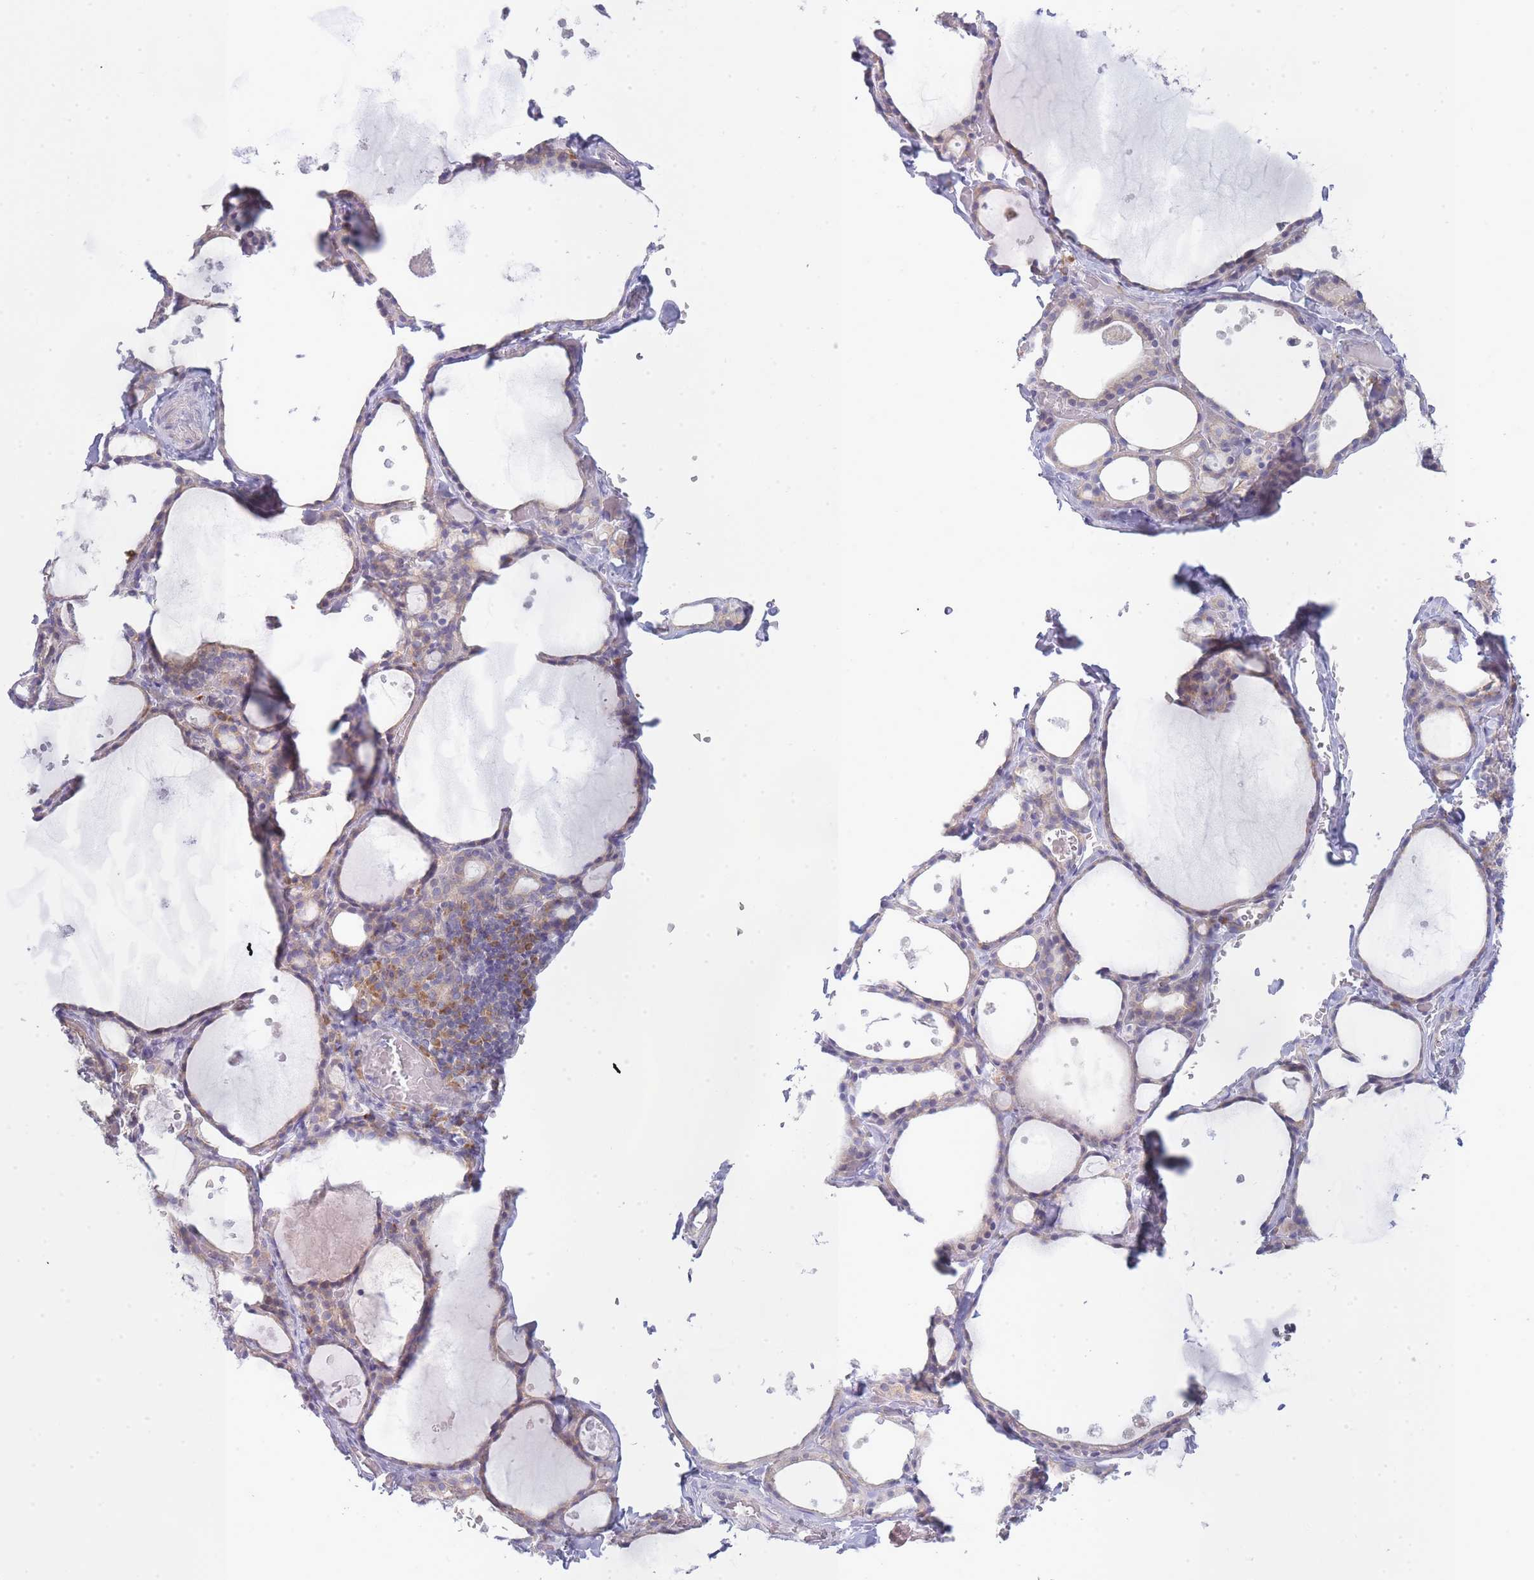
{"staining": {"intensity": "weak", "quantity": "25%-75%", "location": "cytoplasmic/membranous"}, "tissue": "thyroid gland", "cell_type": "Glandular cells", "image_type": "normal", "snomed": [{"axis": "morphology", "description": "Normal tissue, NOS"}, {"axis": "topography", "description": "Thyroid gland"}], "caption": "The image demonstrates staining of benign thyroid gland, revealing weak cytoplasmic/membranous protein positivity (brown color) within glandular cells.", "gene": "OR5L1", "patient": {"sex": "male", "age": 56}}